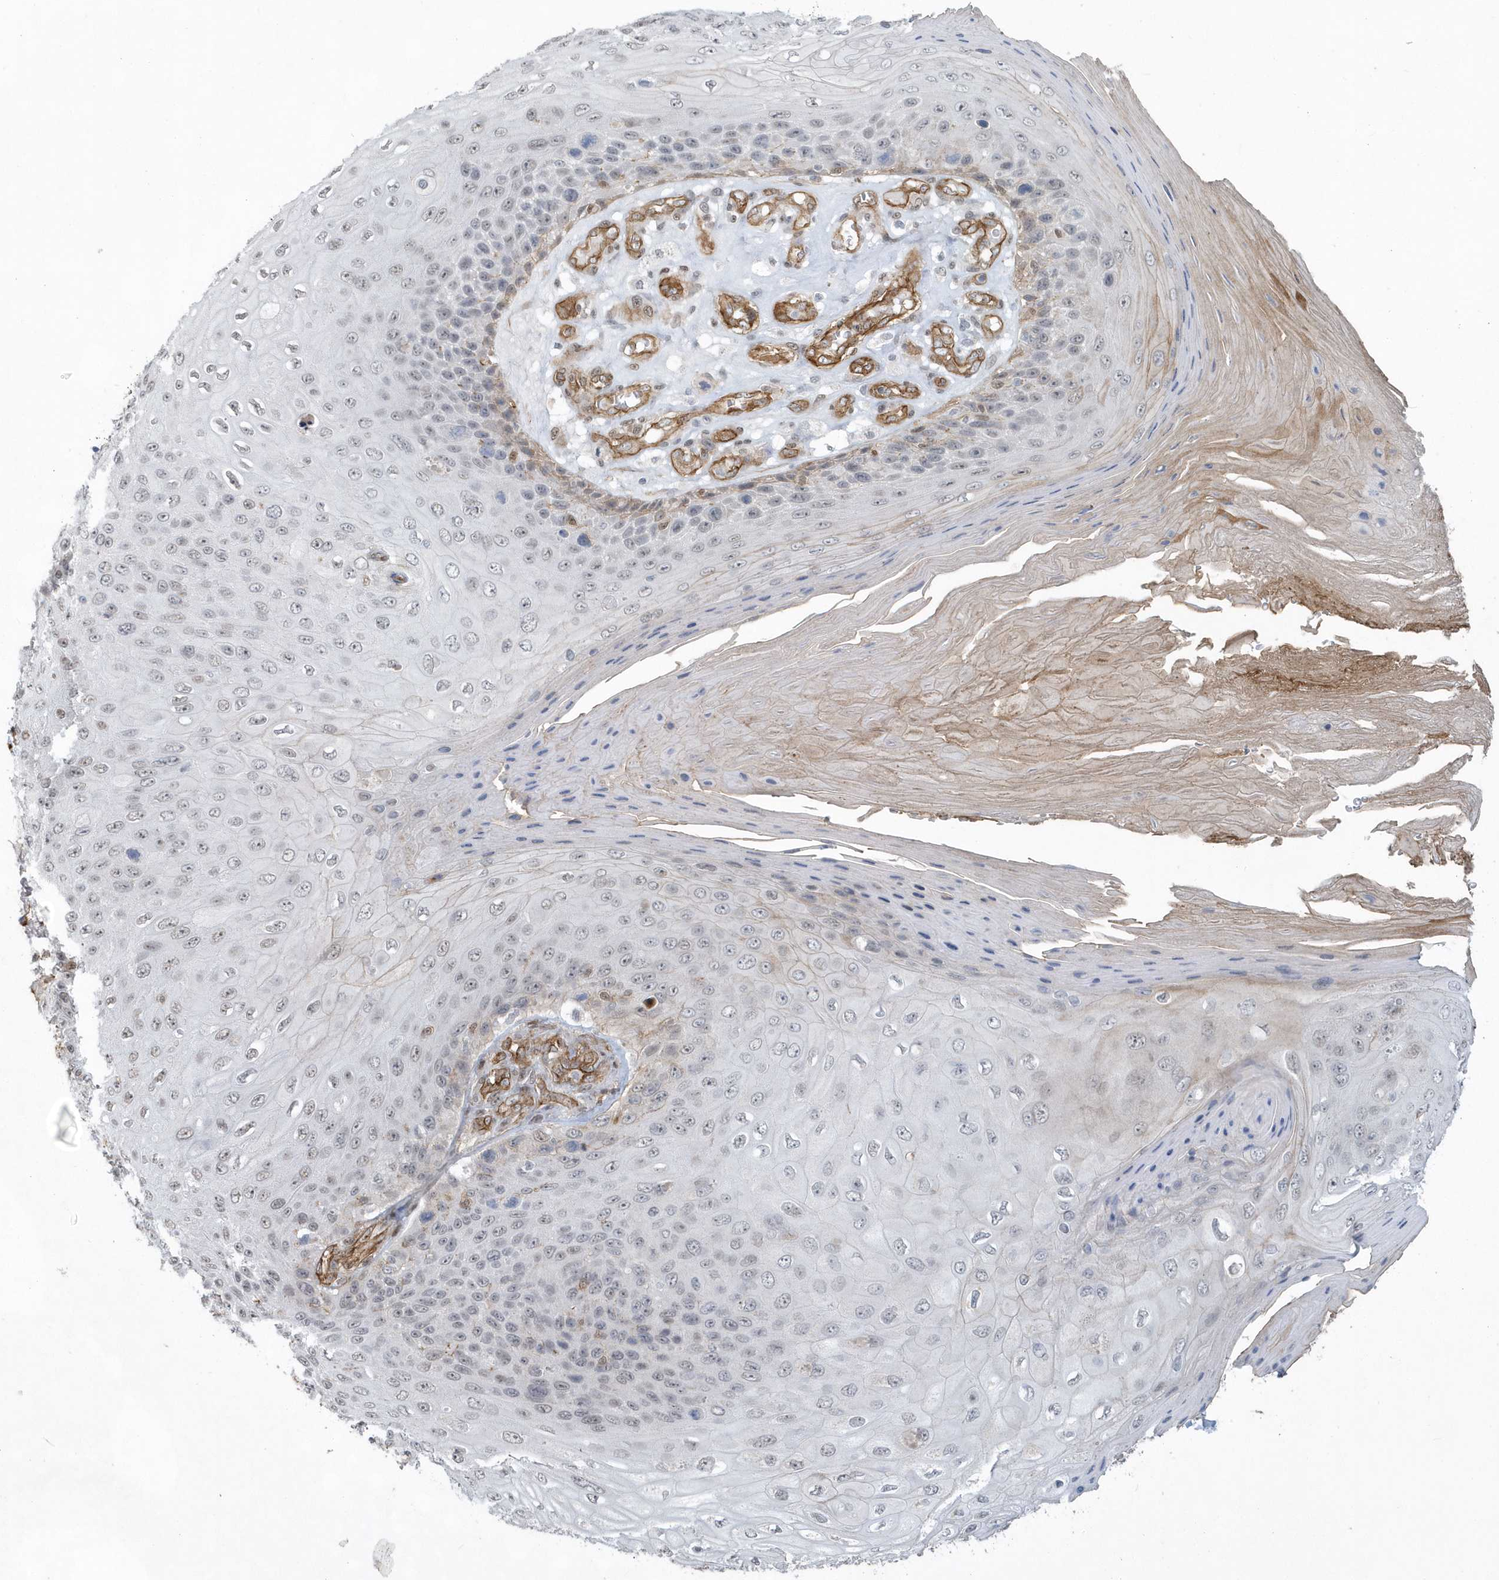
{"staining": {"intensity": "weak", "quantity": "<25%", "location": "cytoplasmic/membranous,nuclear"}, "tissue": "skin cancer", "cell_type": "Tumor cells", "image_type": "cancer", "snomed": [{"axis": "morphology", "description": "Squamous cell carcinoma, NOS"}, {"axis": "topography", "description": "Skin"}], "caption": "The image shows no staining of tumor cells in skin cancer.", "gene": "RAI14", "patient": {"sex": "female", "age": 88}}